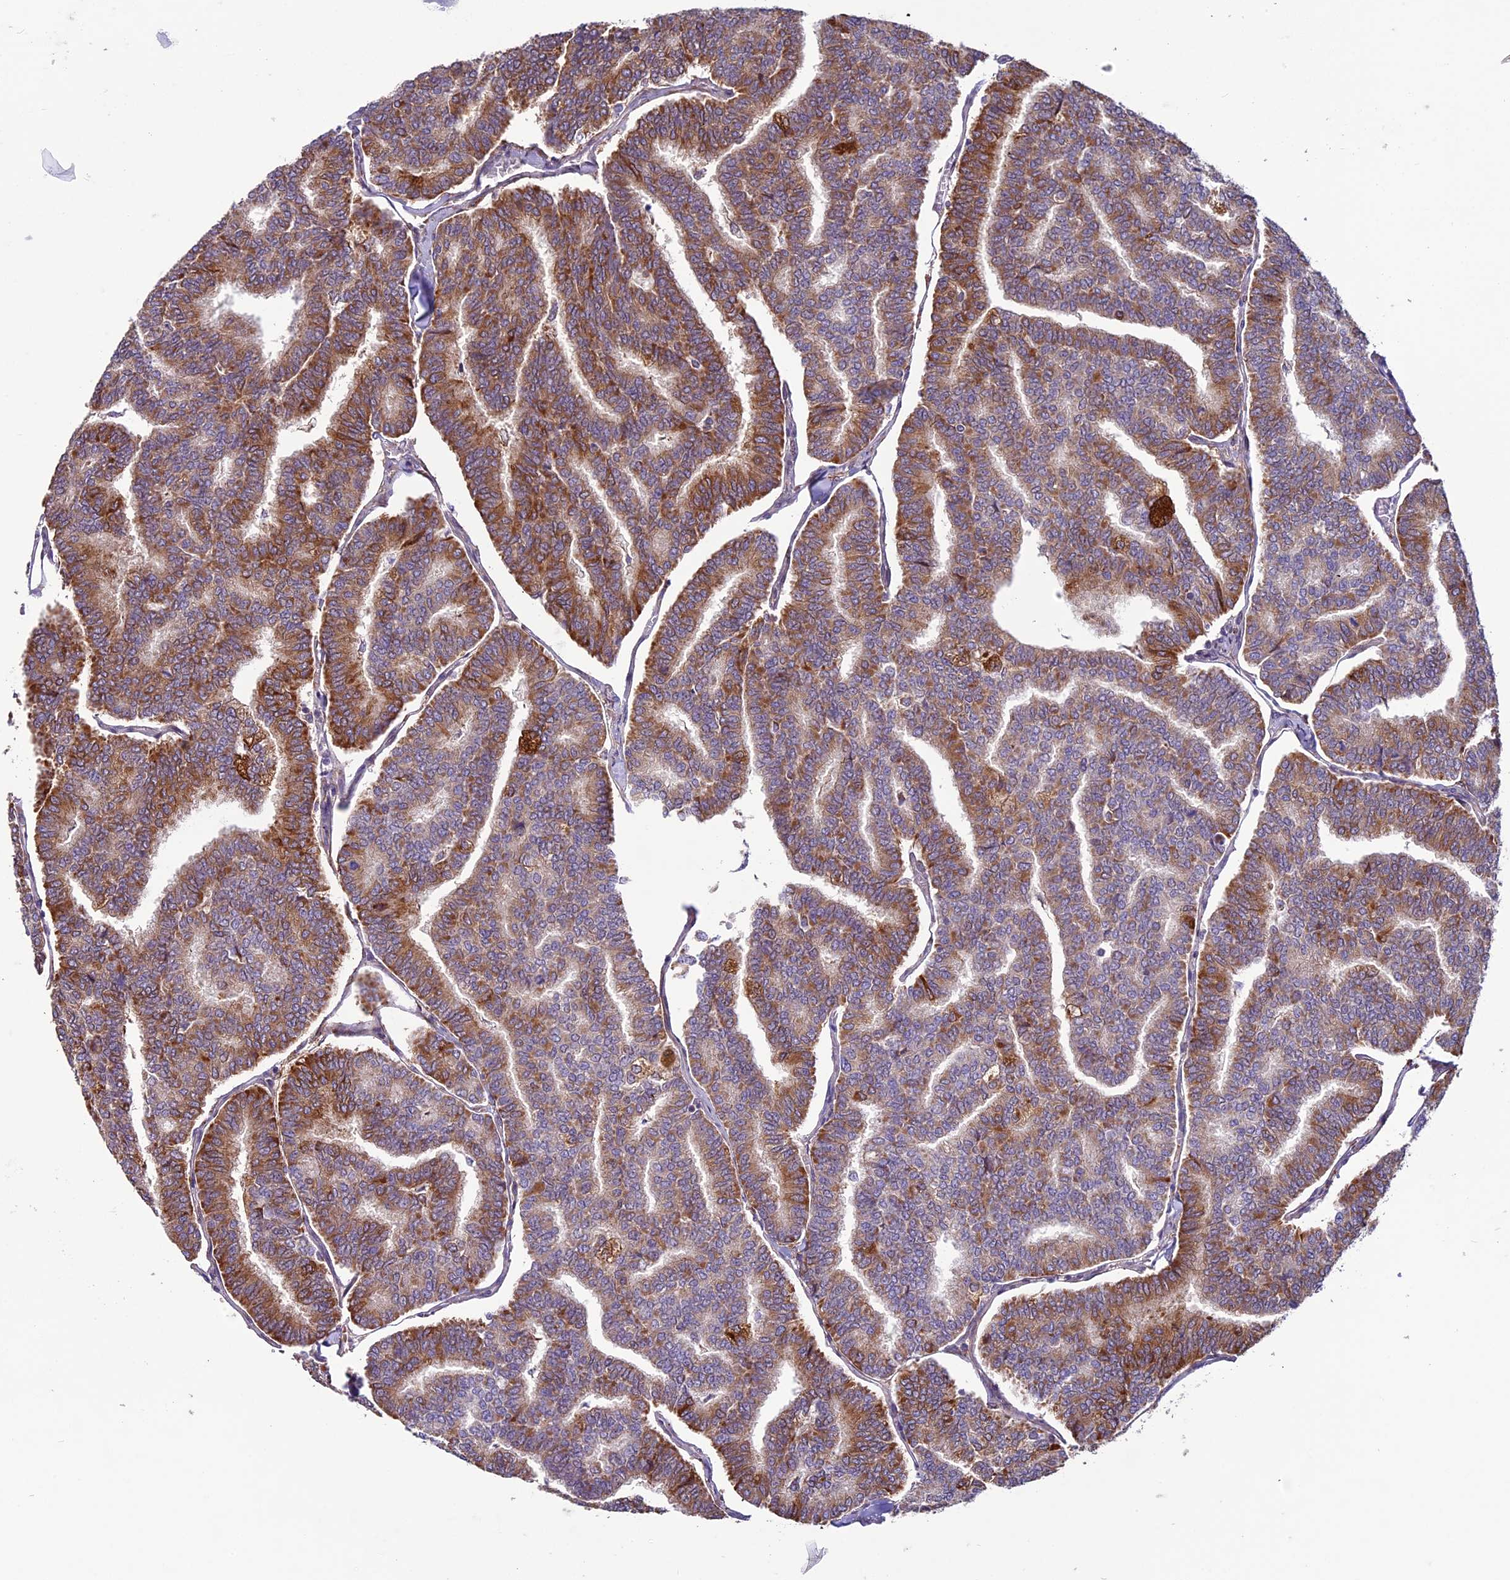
{"staining": {"intensity": "moderate", "quantity": ">75%", "location": "cytoplasmic/membranous"}, "tissue": "thyroid cancer", "cell_type": "Tumor cells", "image_type": "cancer", "snomed": [{"axis": "morphology", "description": "Papillary adenocarcinoma, NOS"}, {"axis": "topography", "description": "Thyroid gland"}], "caption": "There is medium levels of moderate cytoplasmic/membranous positivity in tumor cells of thyroid cancer, as demonstrated by immunohistochemical staining (brown color).", "gene": "MIEF2", "patient": {"sex": "female", "age": 35}}